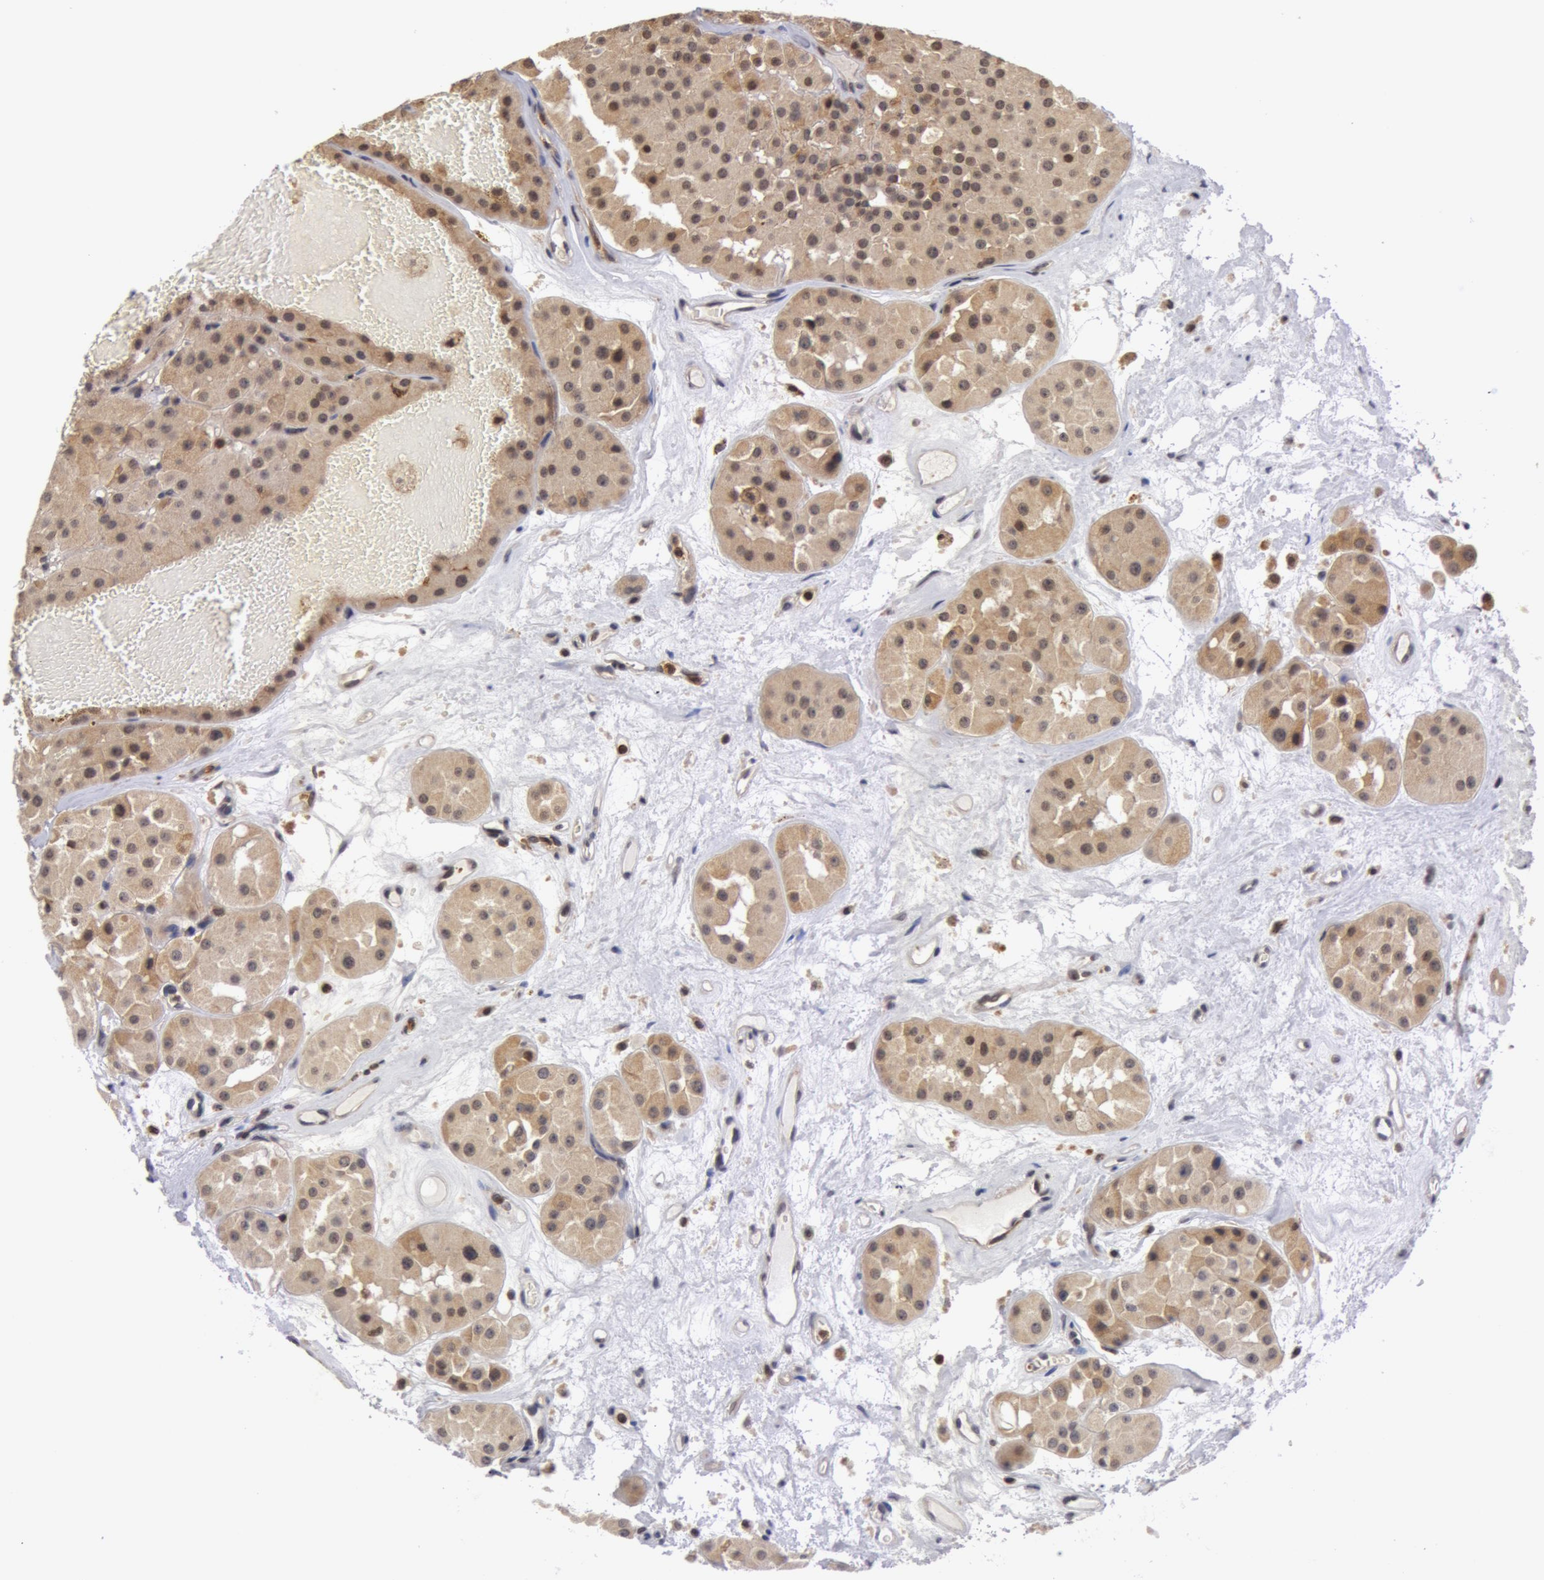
{"staining": {"intensity": "weak", "quantity": "<25%", "location": "nuclear"}, "tissue": "renal cancer", "cell_type": "Tumor cells", "image_type": "cancer", "snomed": [{"axis": "morphology", "description": "Adenocarcinoma, uncertain malignant potential"}, {"axis": "topography", "description": "Kidney"}], "caption": "IHC micrograph of neoplastic tissue: adenocarcinoma,  uncertain malignant potential (renal) stained with DAB (3,3'-diaminobenzidine) displays no significant protein expression in tumor cells.", "gene": "ZNF350", "patient": {"sex": "male", "age": 63}}